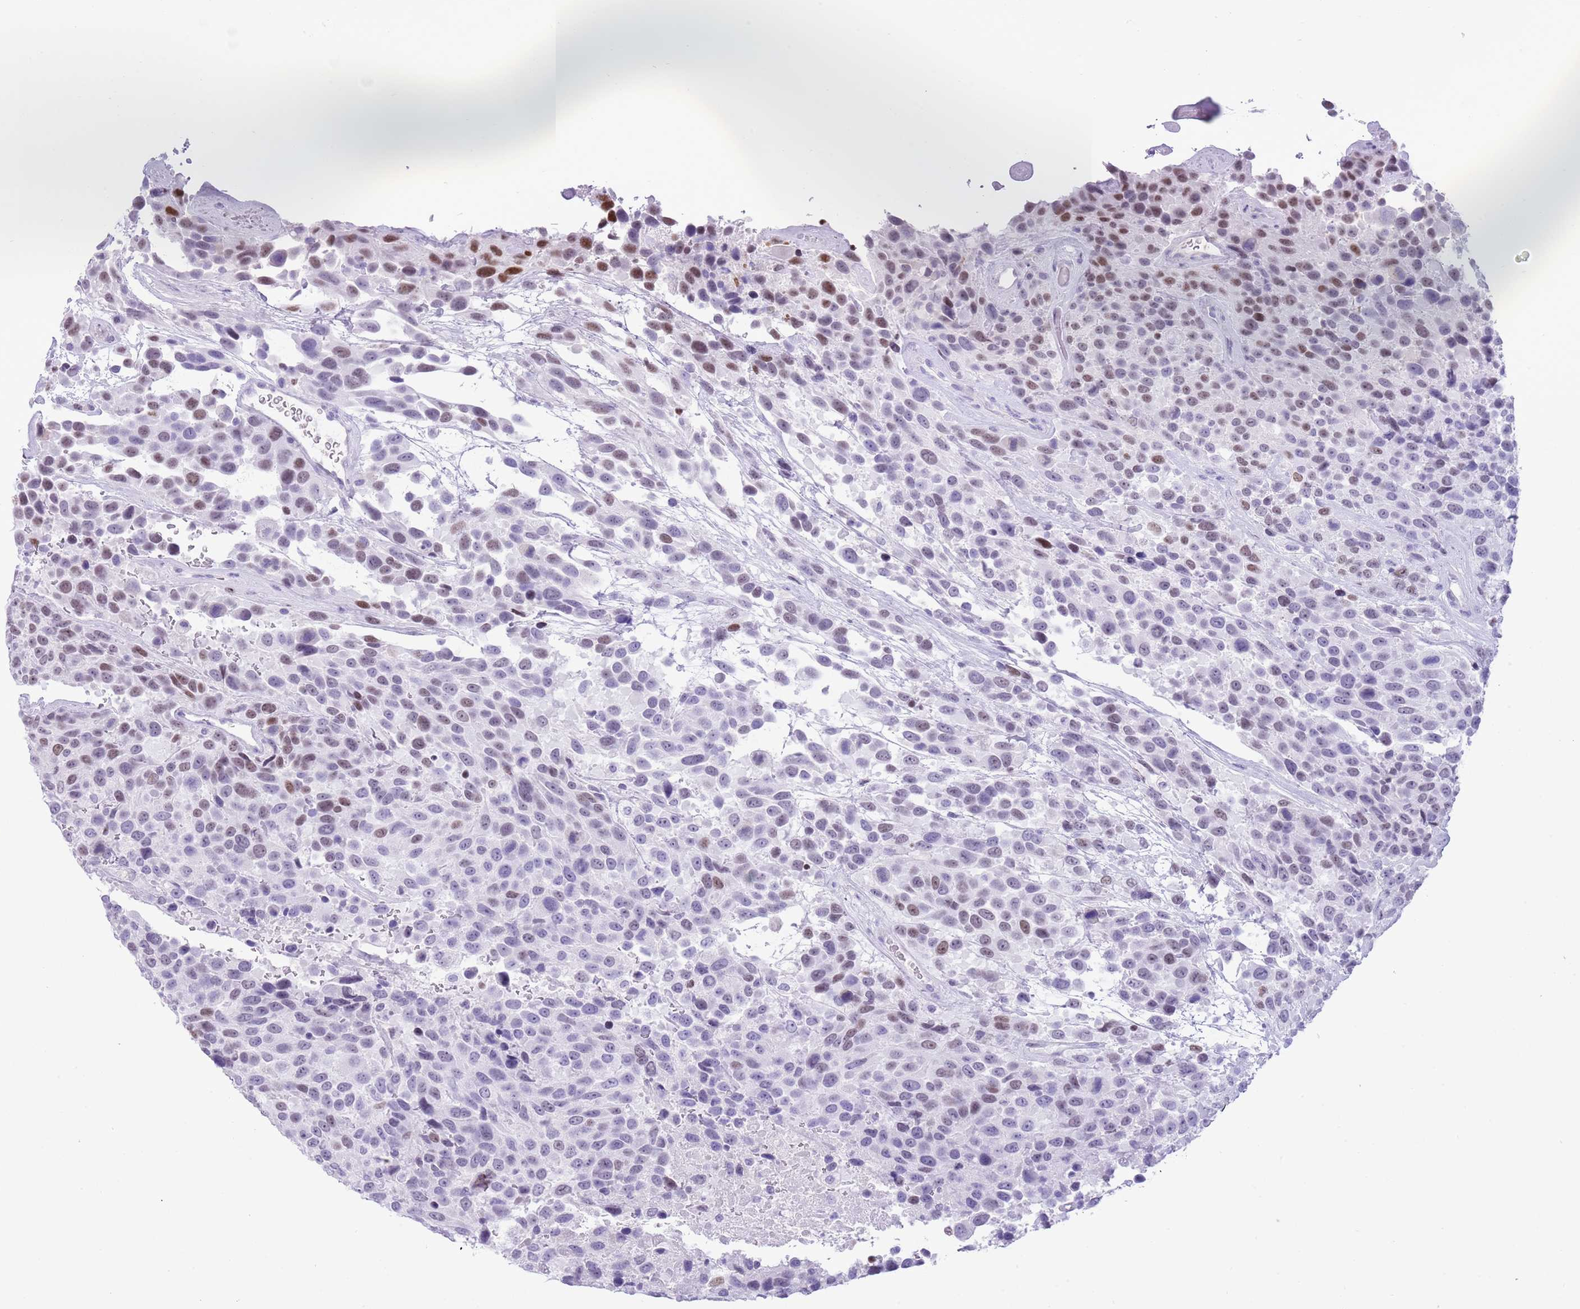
{"staining": {"intensity": "moderate", "quantity": "25%-75%", "location": "nuclear"}, "tissue": "urothelial cancer", "cell_type": "Tumor cells", "image_type": "cancer", "snomed": [{"axis": "morphology", "description": "Urothelial carcinoma, High grade"}, {"axis": "topography", "description": "Urinary bladder"}], "caption": "IHC of human urothelial cancer demonstrates medium levels of moderate nuclear positivity in approximately 25%-75% of tumor cells.", "gene": "BCL11B", "patient": {"sex": "female", "age": 70}}